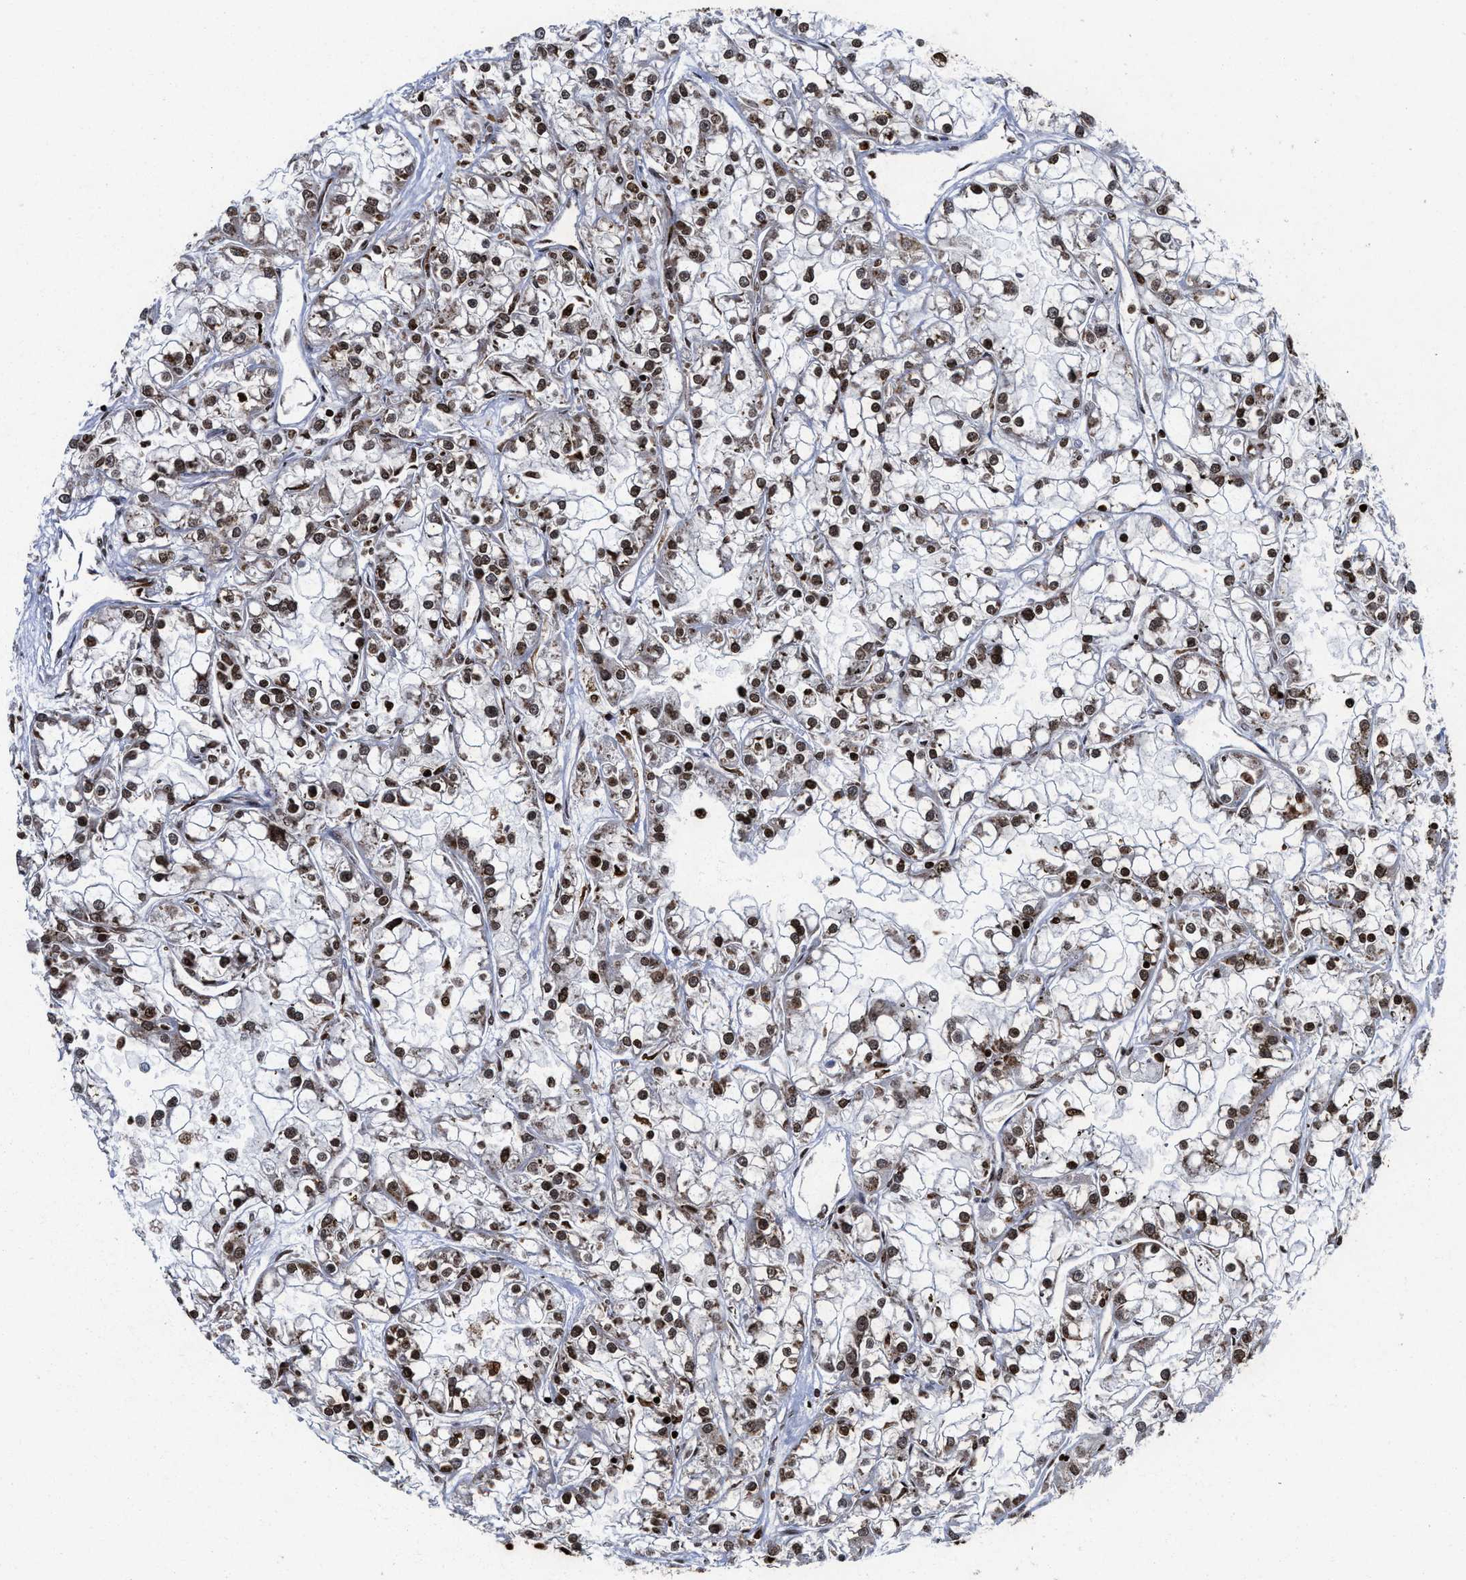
{"staining": {"intensity": "strong", "quantity": ">75%", "location": "nuclear"}, "tissue": "renal cancer", "cell_type": "Tumor cells", "image_type": "cancer", "snomed": [{"axis": "morphology", "description": "Adenocarcinoma, NOS"}, {"axis": "topography", "description": "Kidney"}], "caption": "A brown stain highlights strong nuclear positivity of a protein in renal cancer tumor cells.", "gene": "ALYREF", "patient": {"sex": "female", "age": 52}}